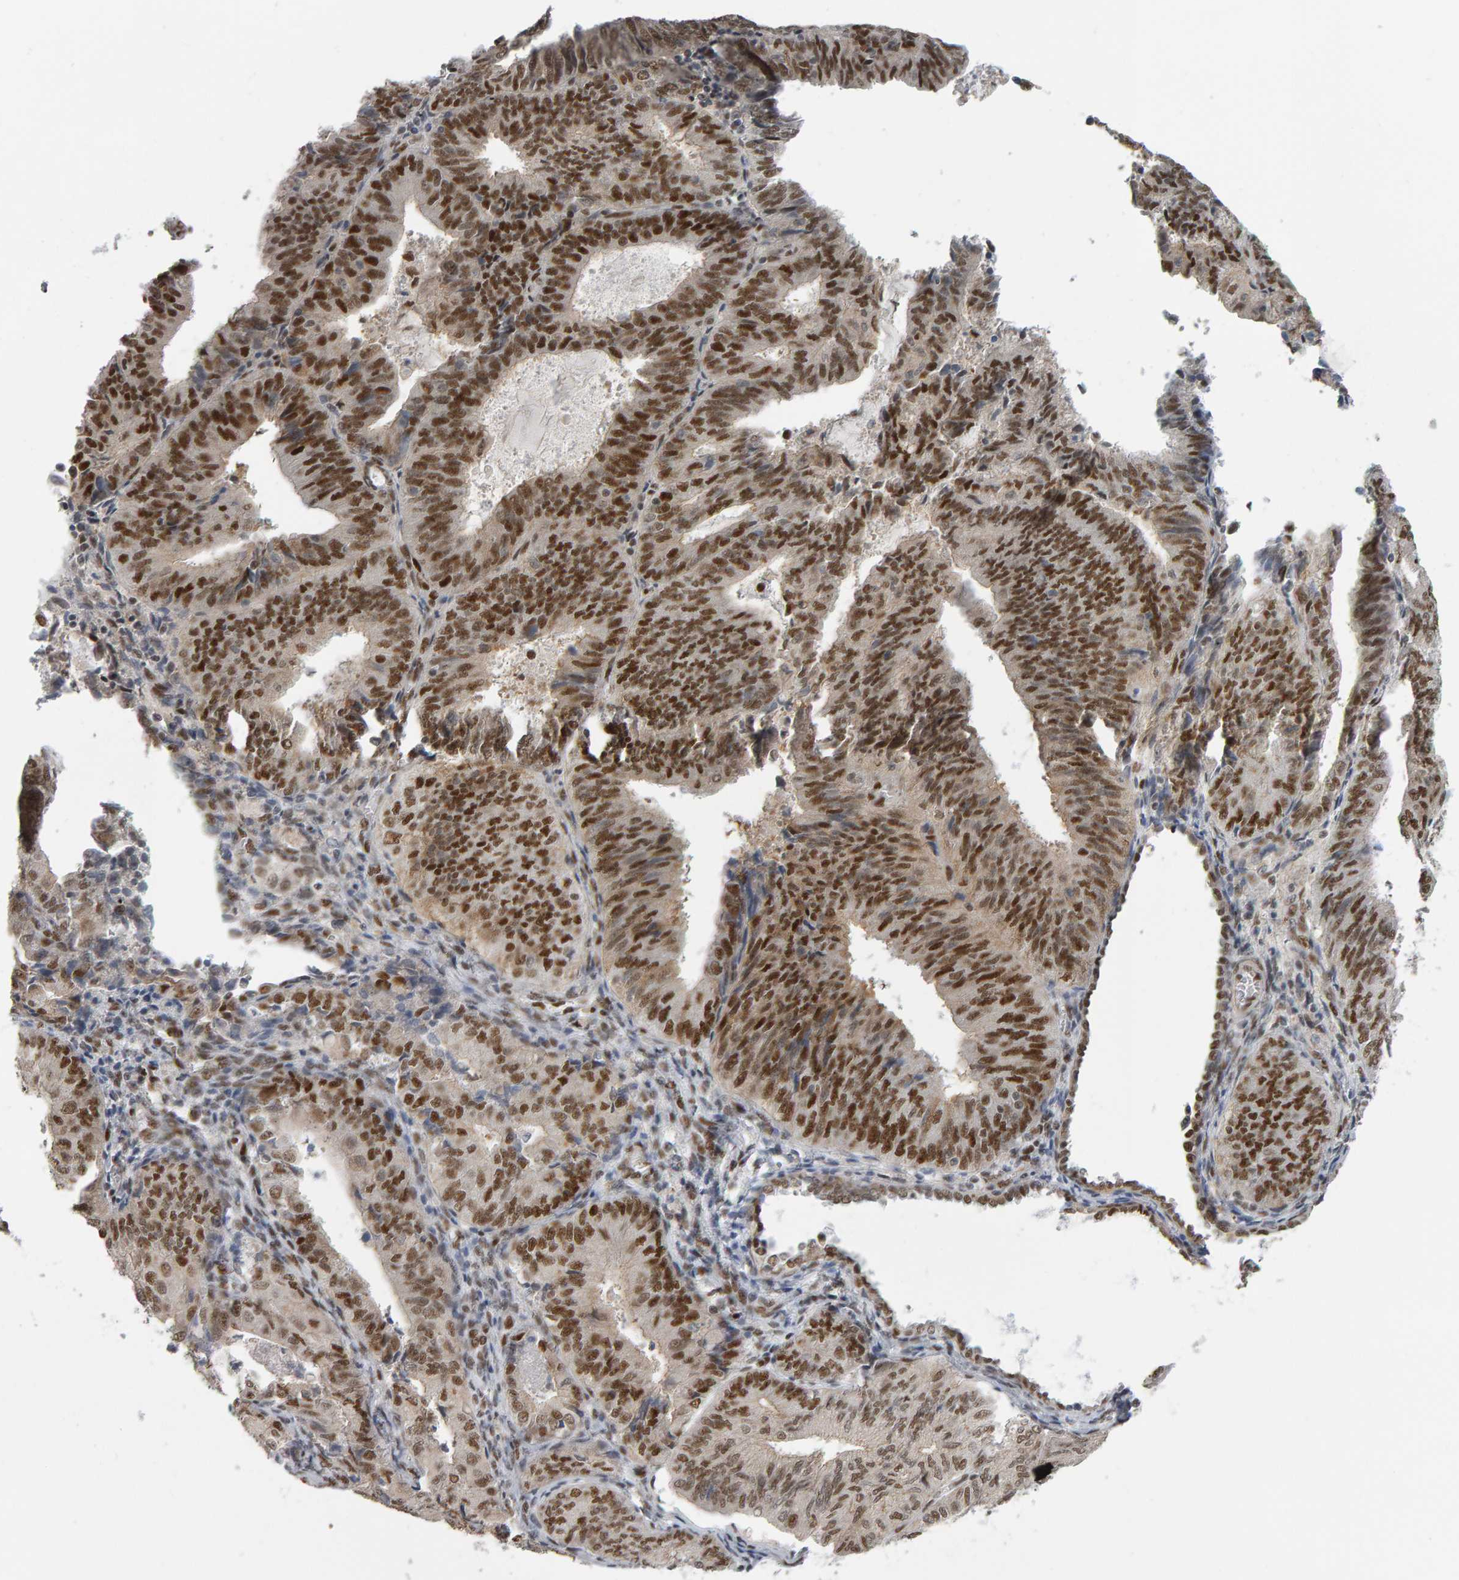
{"staining": {"intensity": "strong", "quantity": ">75%", "location": "nuclear"}, "tissue": "endometrial cancer", "cell_type": "Tumor cells", "image_type": "cancer", "snomed": [{"axis": "morphology", "description": "Adenocarcinoma, NOS"}, {"axis": "topography", "description": "Endometrium"}], "caption": "Endometrial adenocarcinoma stained with a protein marker demonstrates strong staining in tumor cells.", "gene": "ATF7IP", "patient": {"sex": "female", "age": 81}}